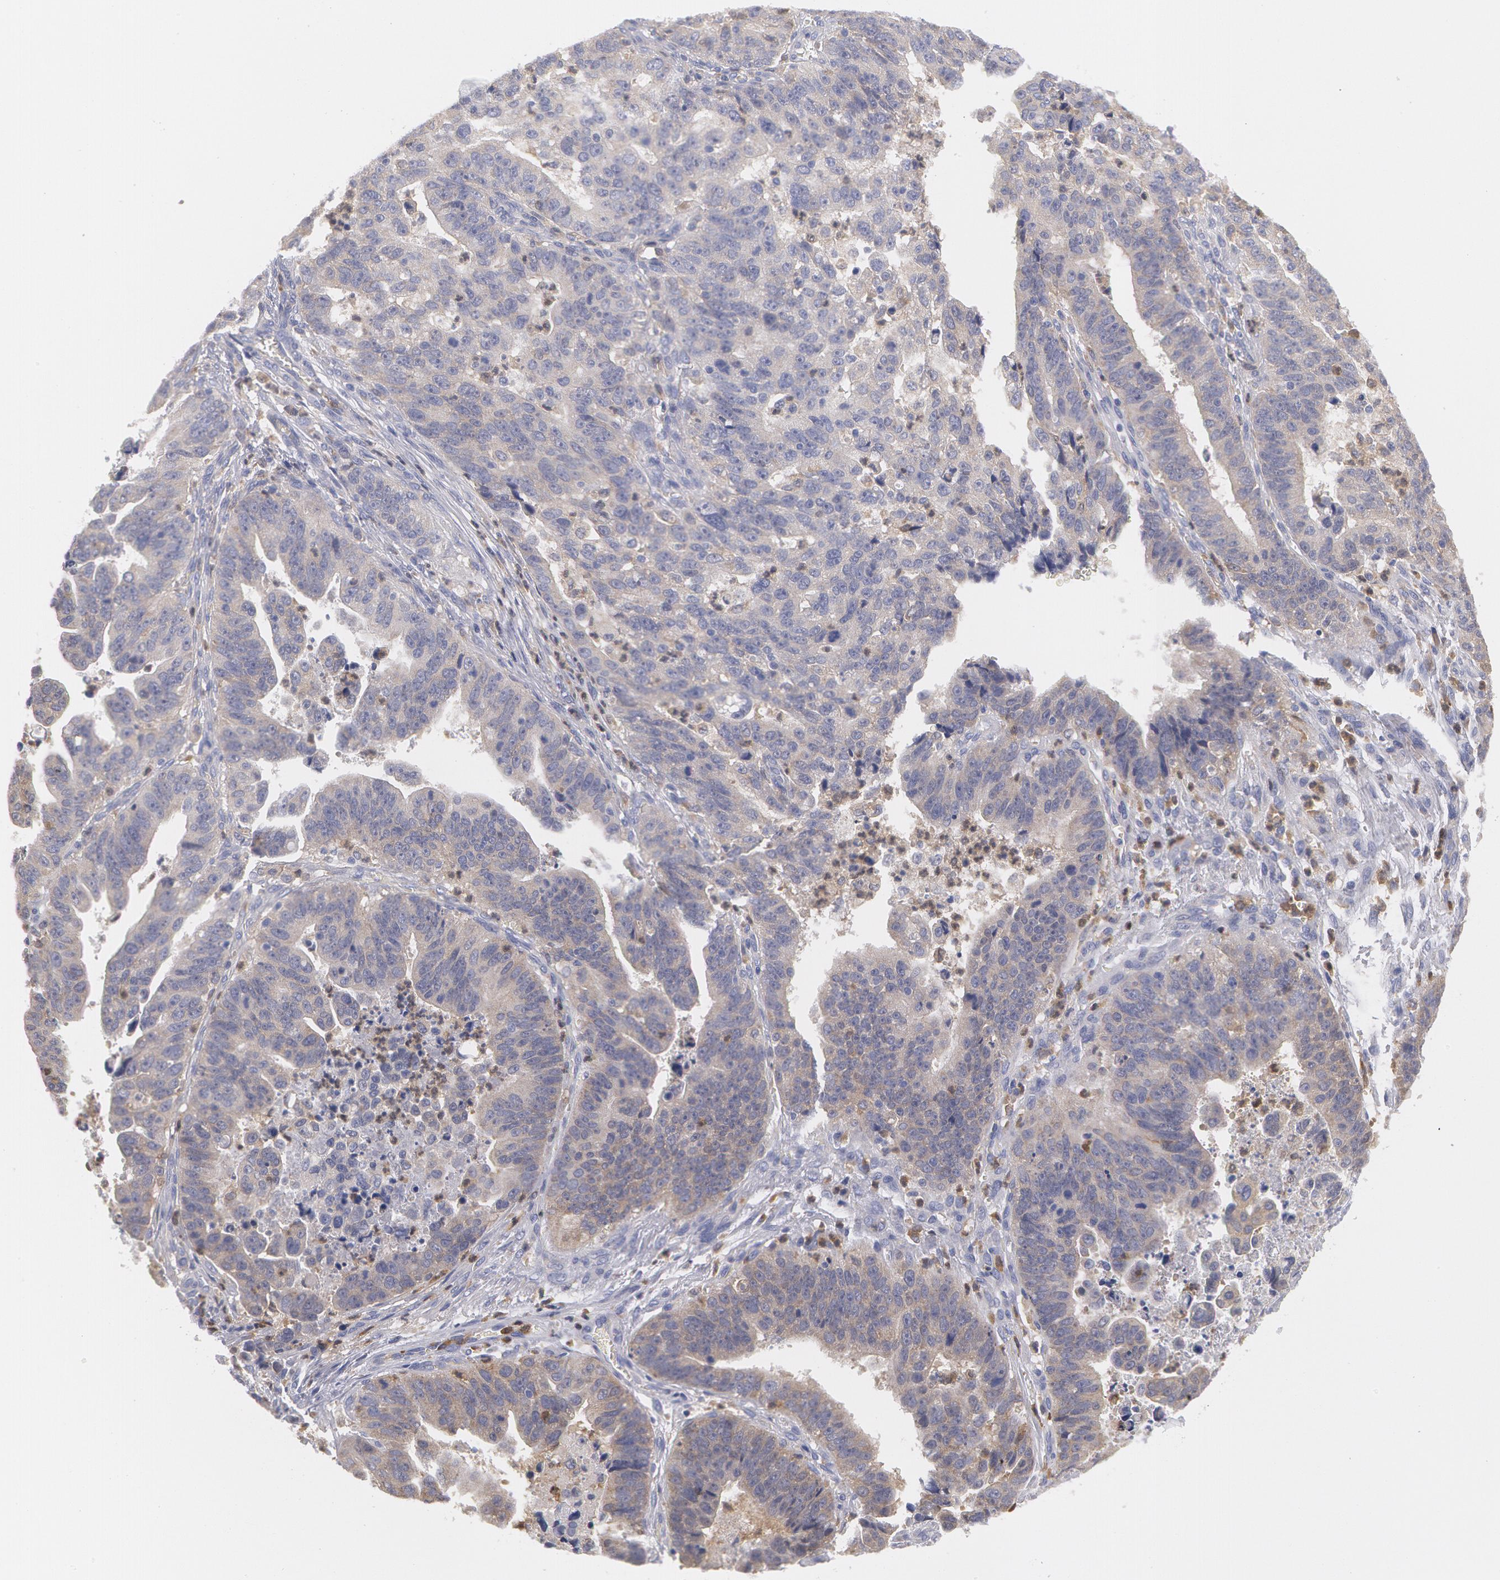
{"staining": {"intensity": "weak", "quantity": ">75%", "location": "cytoplasmic/membranous"}, "tissue": "stomach cancer", "cell_type": "Tumor cells", "image_type": "cancer", "snomed": [{"axis": "morphology", "description": "Adenocarcinoma, NOS"}, {"axis": "topography", "description": "Stomach, upper"}], "caption": "A photomicrograph showing weak cytoplasmic/membranous staining in approximately >75% of tumor cells in adenocarcinoma (stomach), as visualized by brown immunohistochemical staining.", "gene": "SYK", "patient": {"sex": "female", "age": 50}}